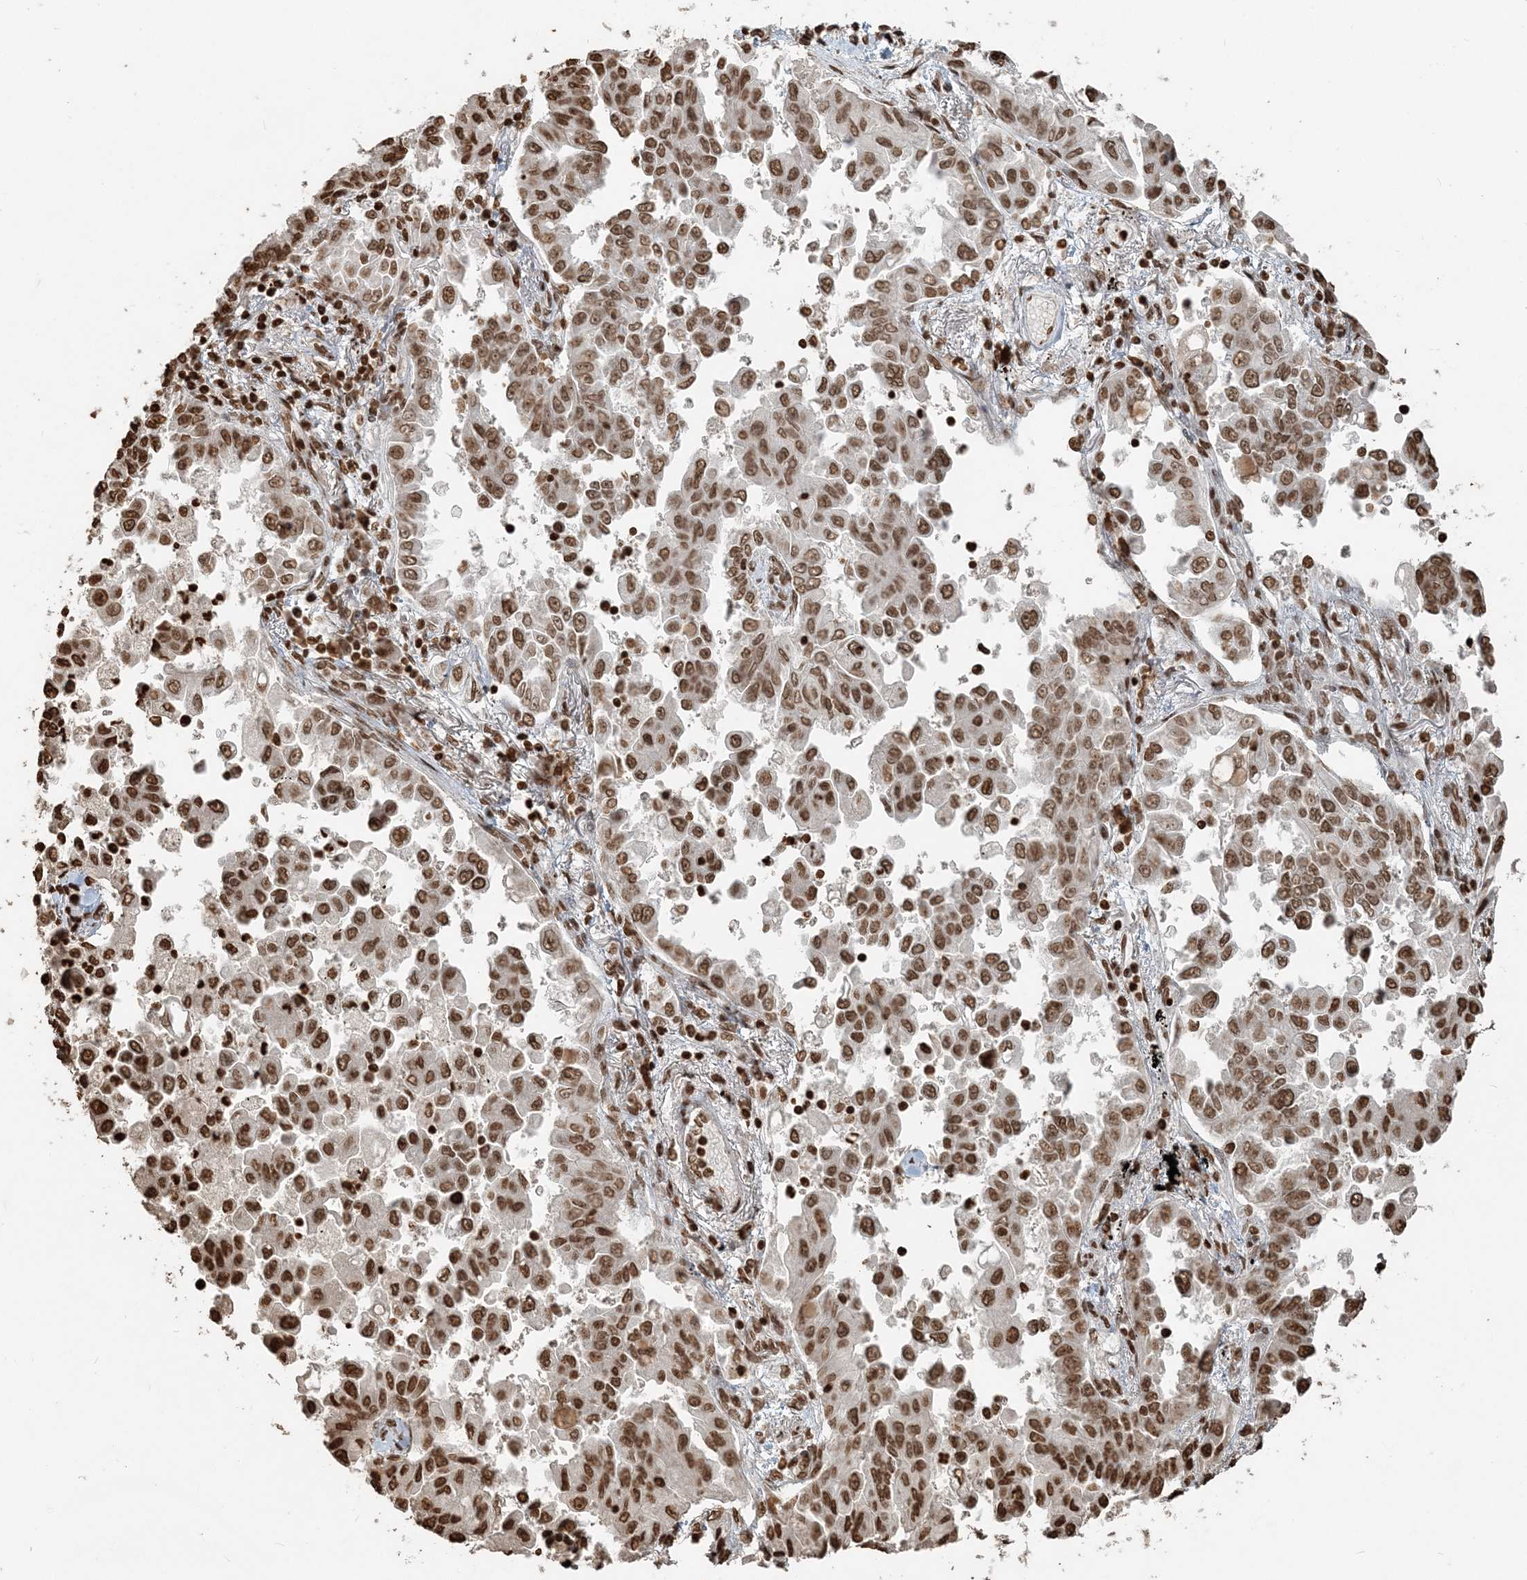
{"staining": {"intensity": "moderate", "quantity": ">75%", "location": "nuclear"}, "tissue": "lung cancer", "cell_type": "Tumor cells", "image_type": "cancer", "snomed": [{"axis": "morphology", "description": "Adenocarcinoma, NOS"}, {"axis": "topography", "description": "Lung"}], "caption": "This image reveals lung cancer stained with immunohistochemistry to label a protein in brown. The nuclear of tumor cells show moderate positivity for the protein. Nuclei are counter-stained blue.", "gene": "H3-3B", "patient": {"sex": "female", "age": 67}}